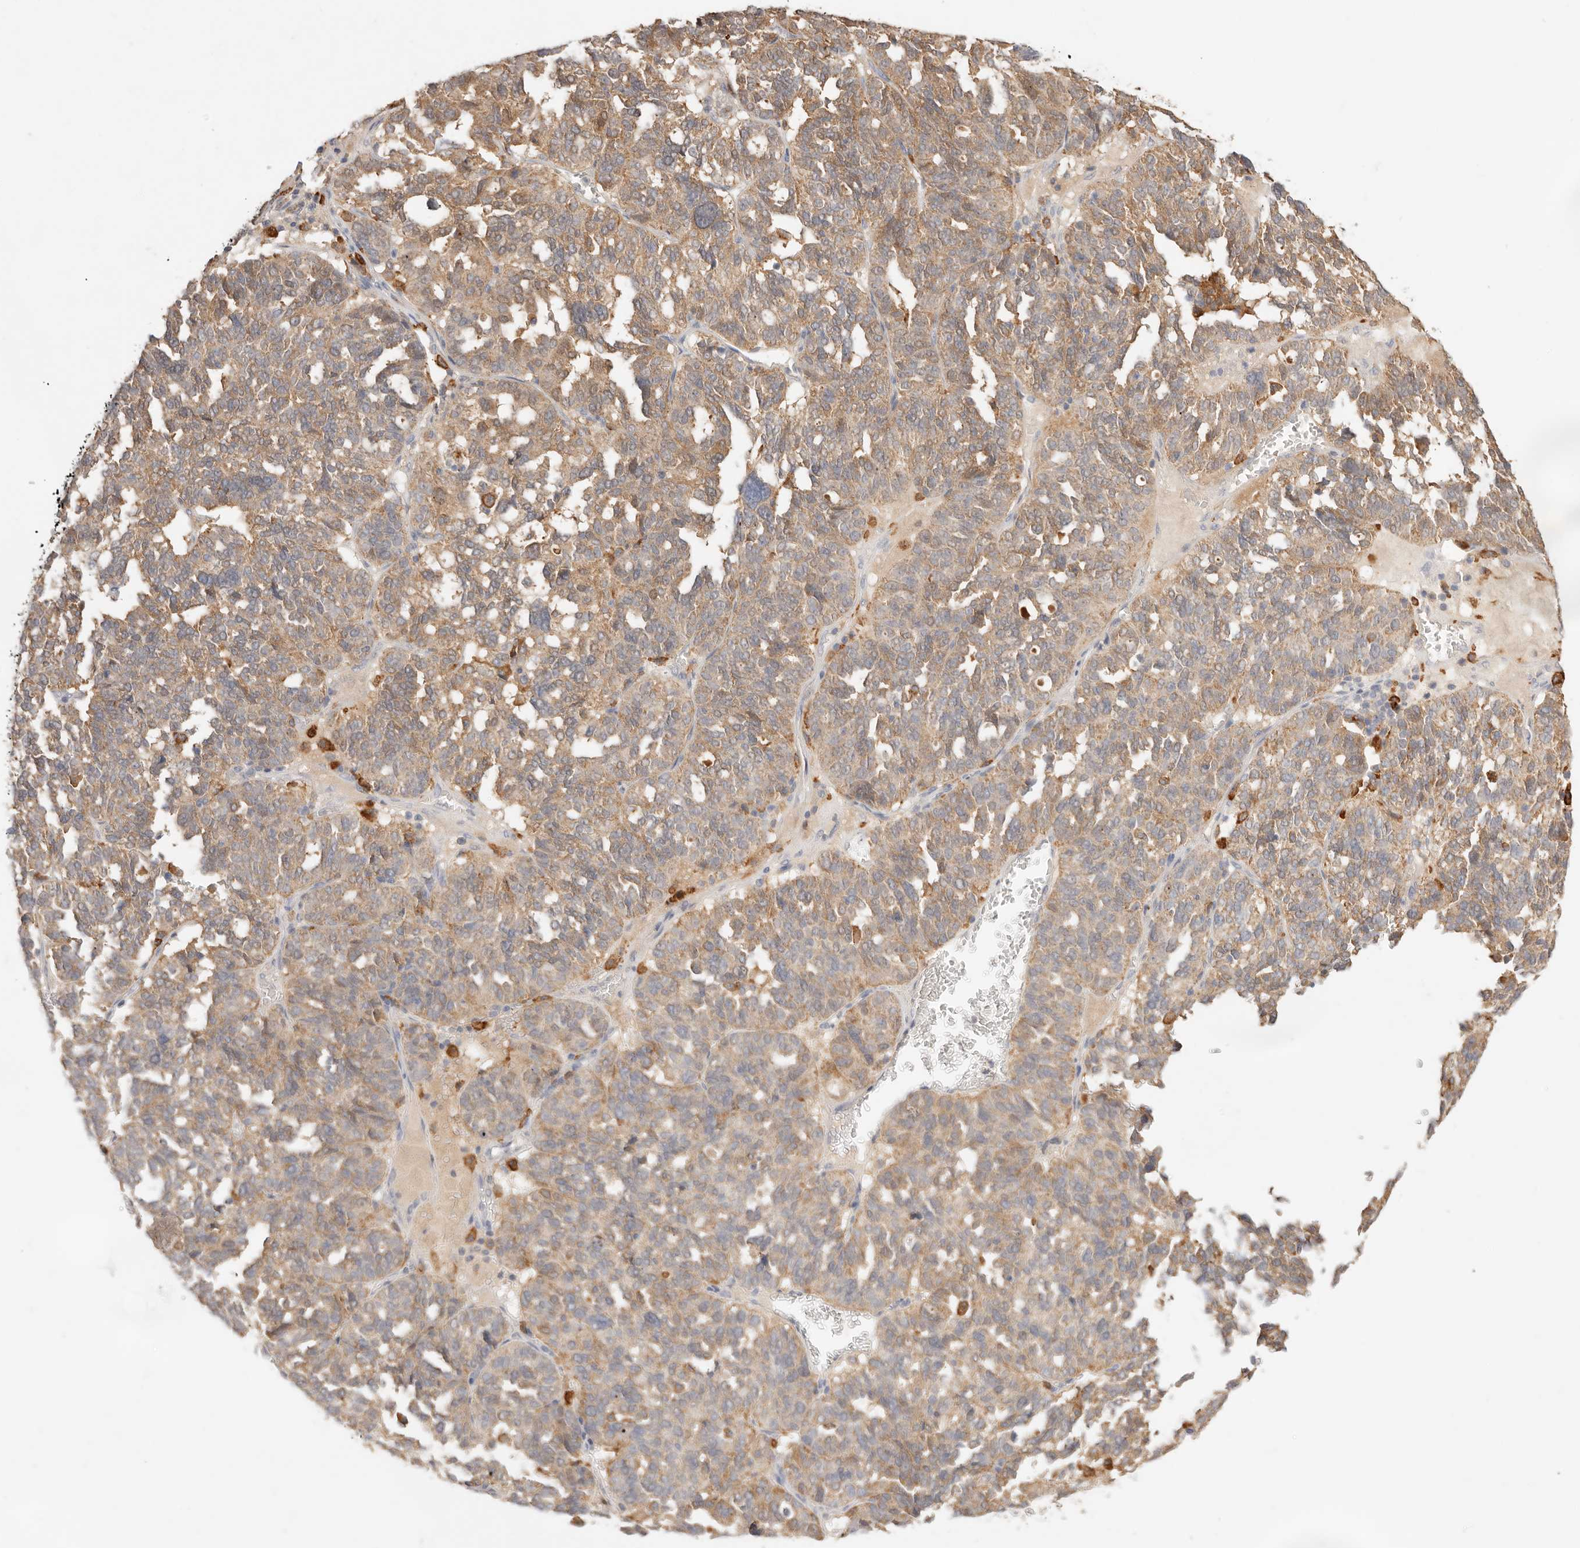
{"staining": {"intensity": "moderate", "quantity": ">75%", "location": "cytoplasmic/membranous"}, "tissue": "ovarian cancer", "cell_type": "Tumor cells", "image_type": "cancer", "snomed": [{"axis": "morphology", "description": "Cystadenocarcinoma, serous, NOS"}, {"axis": "topography", "description": "Ovary"}], "caption": "Brown immunohistochemical staining in serous cystadenocarcinoma (ovarian) reveals moderate cytoplasmic/membranous positivity in about >75% of tumor cells. (brown staining indicates protein expression, while blue staining denotes nuclei).", "gene": "HK2", "patient": {"sex": "female", "age": 59}}